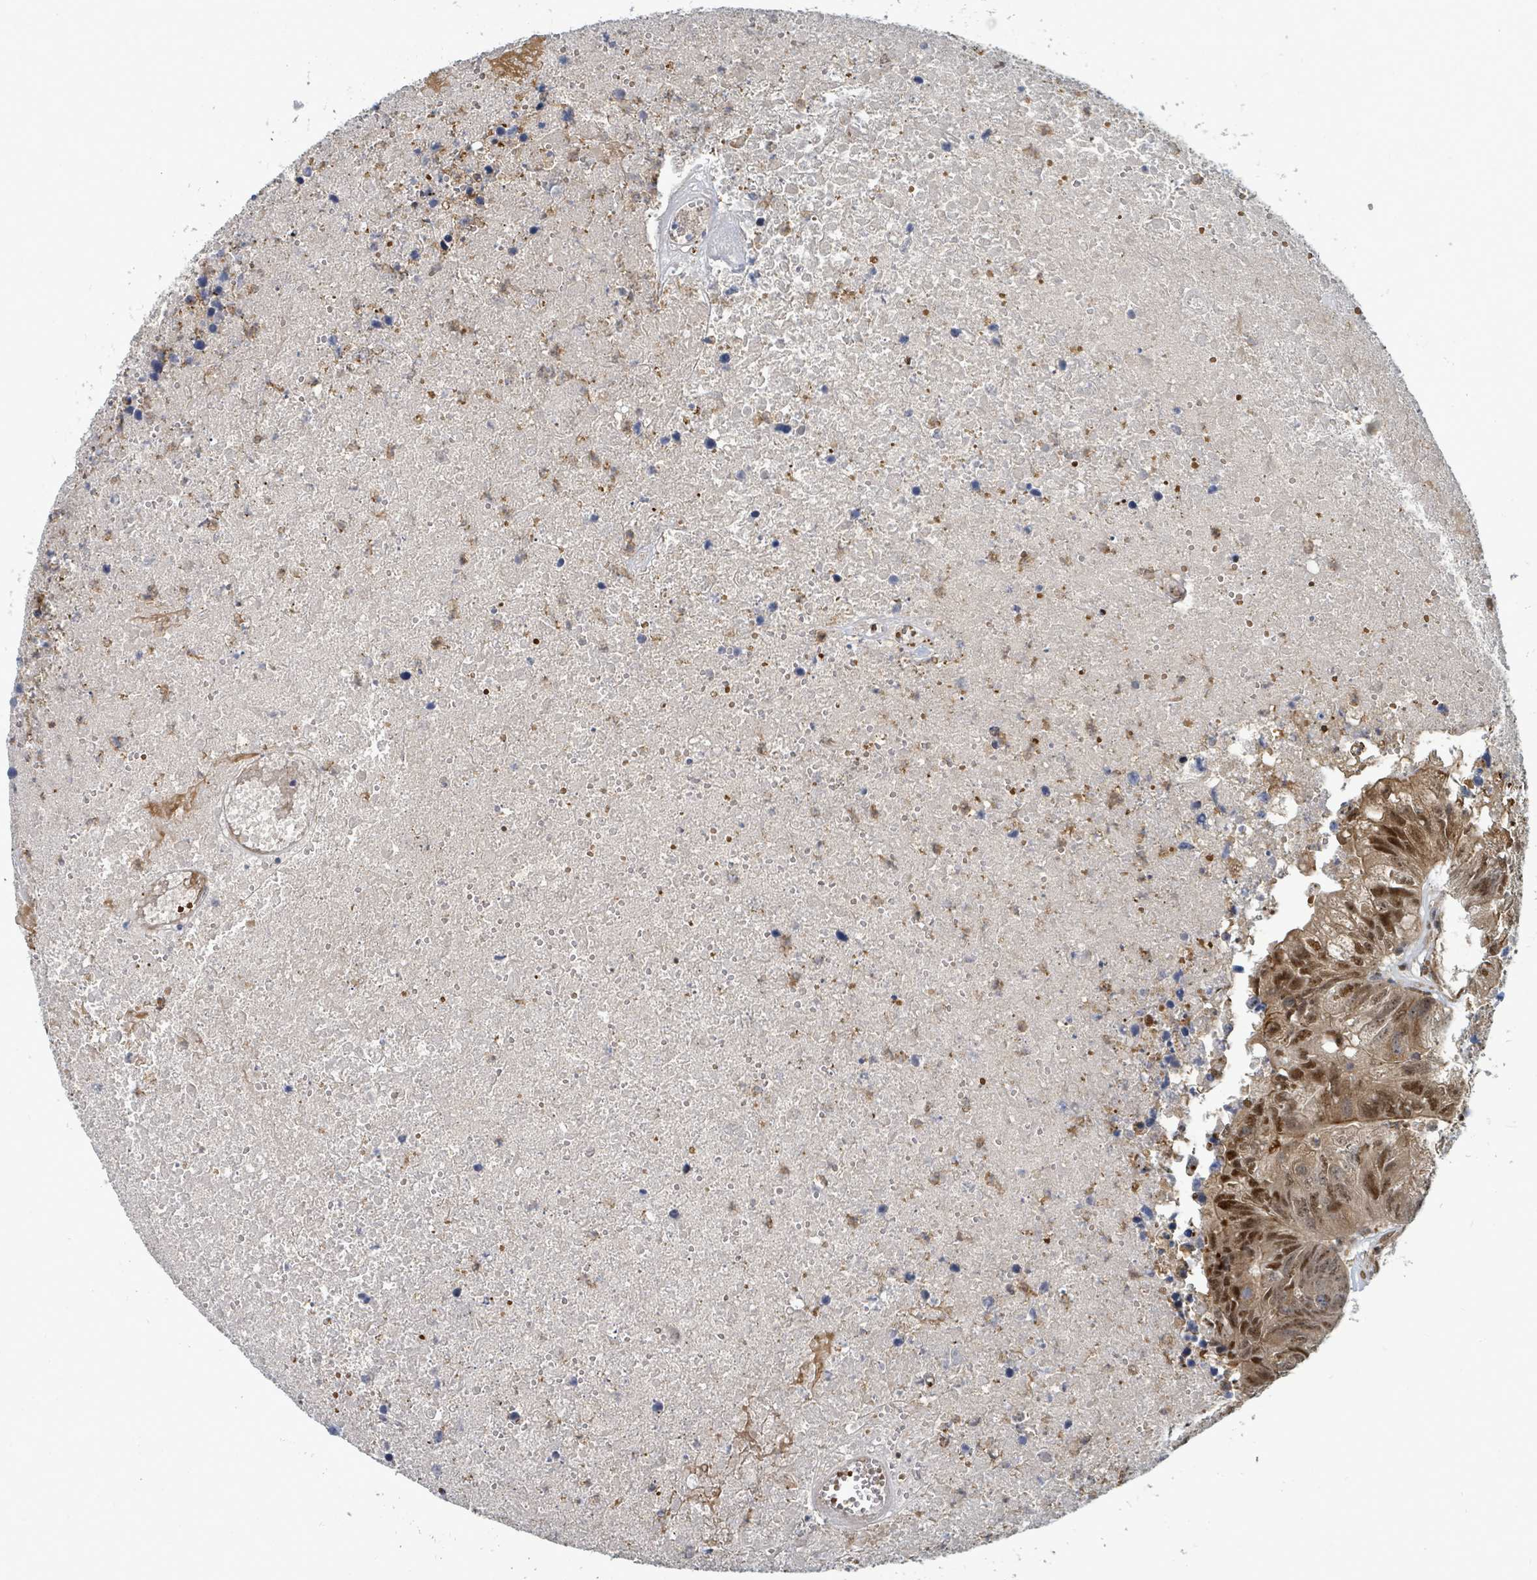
{"staining": {"intensity": "moderate", "quantity": ">75%", "location": "cytoplasmic/membranous,nuclear"}, "tissue": "colorectal cancer", "cell_type": "Tumor cells", "image_type": "cancer", "snomed": [{"axis": "morphology", "description": "Adenocarcinoma, NOS"}, {"axis": "topography", "description": "Colon"}], "caption": "Colorectal cancer (adenocarcinoma) stained for a protein (brown) shows moderate cytoplasmic/membranous and nuclear positive staining in approximately >75% of tumor cells.", "gene": "TRDMT1", "patient": {"sex": "female", "age": 48}}